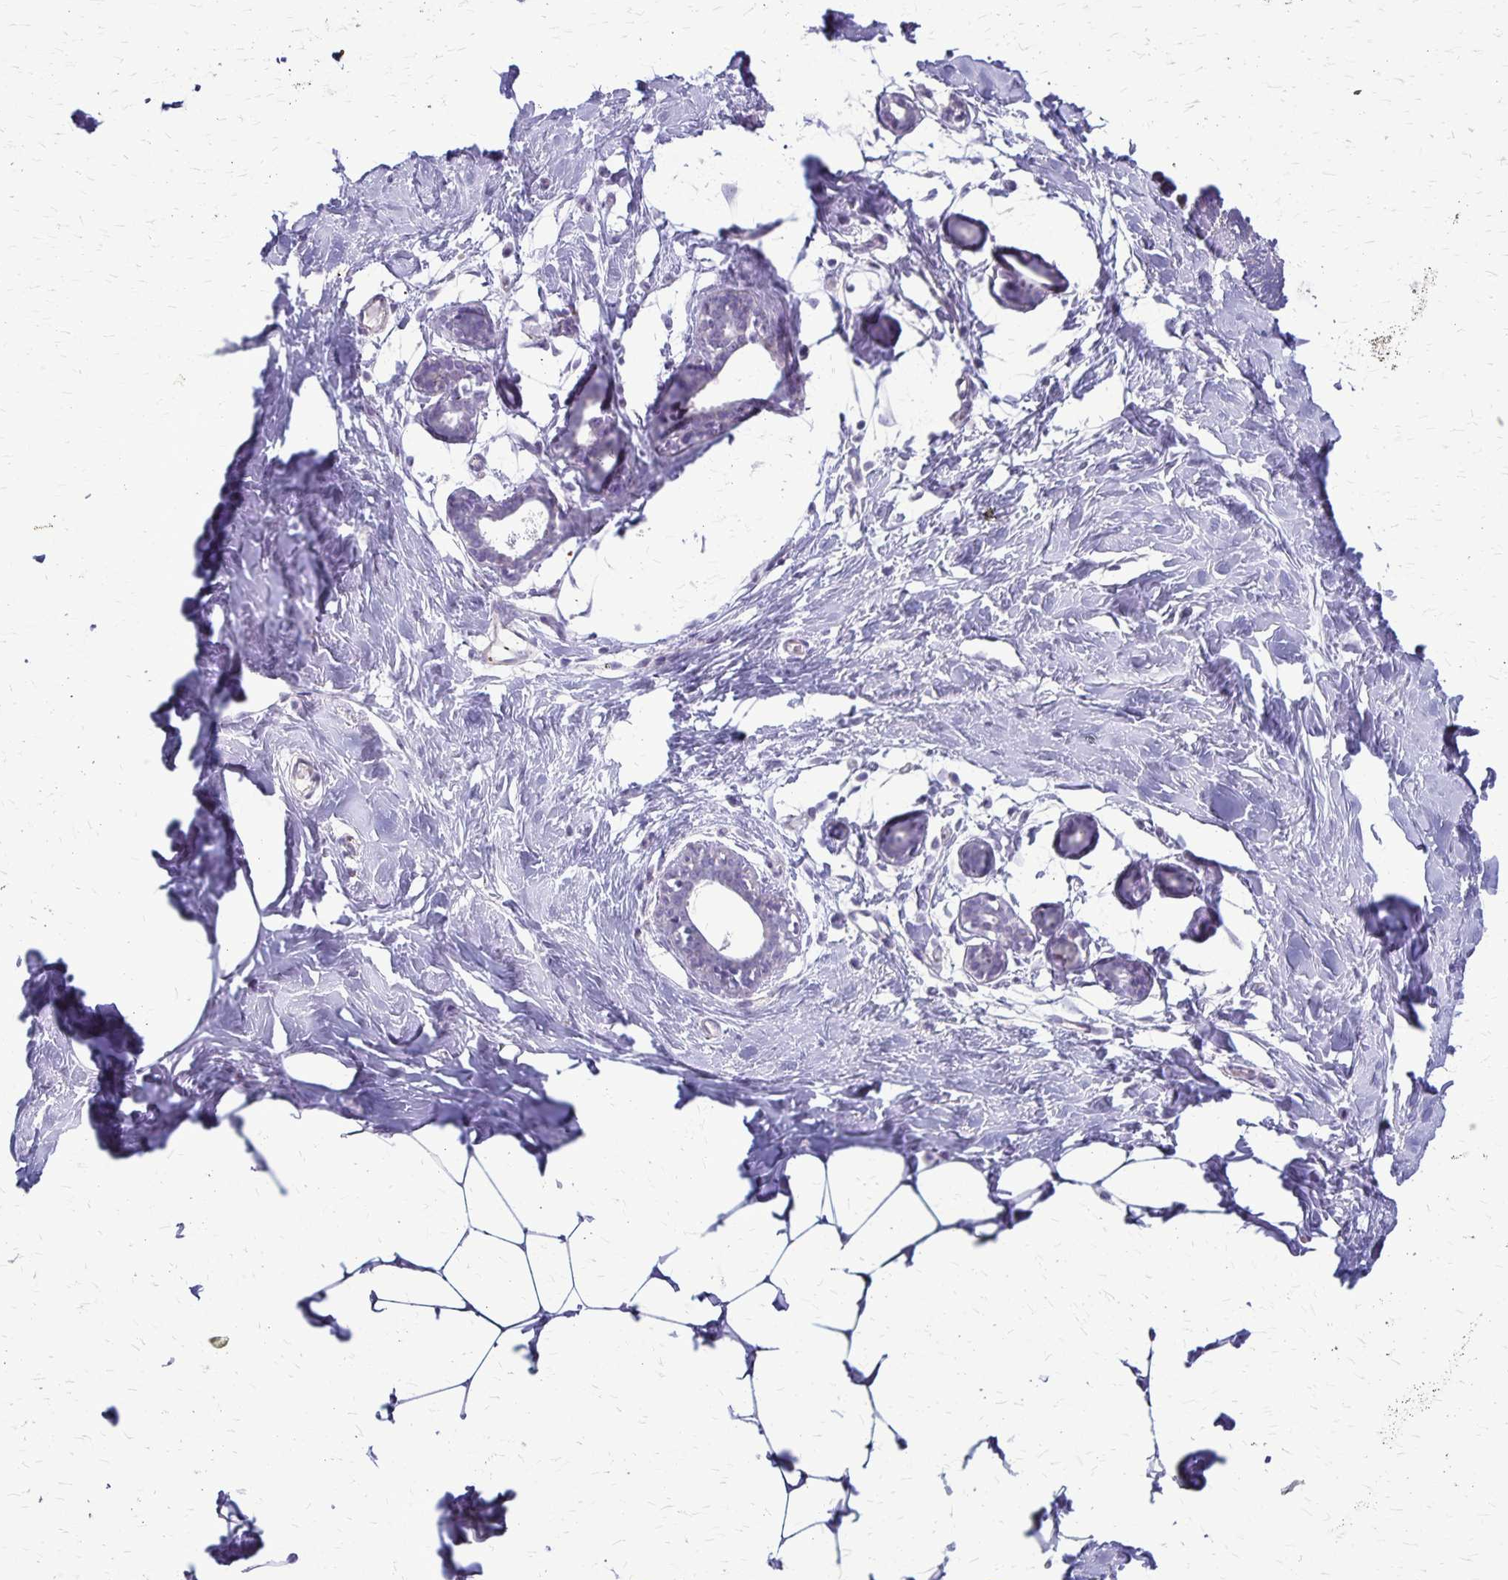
{"staining": {"intensity": "negative", "quantity": "none", "location": "none"}, "tissue": "breast", "cell_type": "Adipocytes", "image_type": "normal", "snomed": [{"axis": "morphology", "description": "Normal tissue, NOS"}, {"axis": "topography", "description": "Breast"}], "caption": "A high-resolution histopathology image shows IHC staining of normal breast, which displays no significant staining in adipocytes.", "gene": "GP9", "patient": {"sex": "female", "age": 27}}